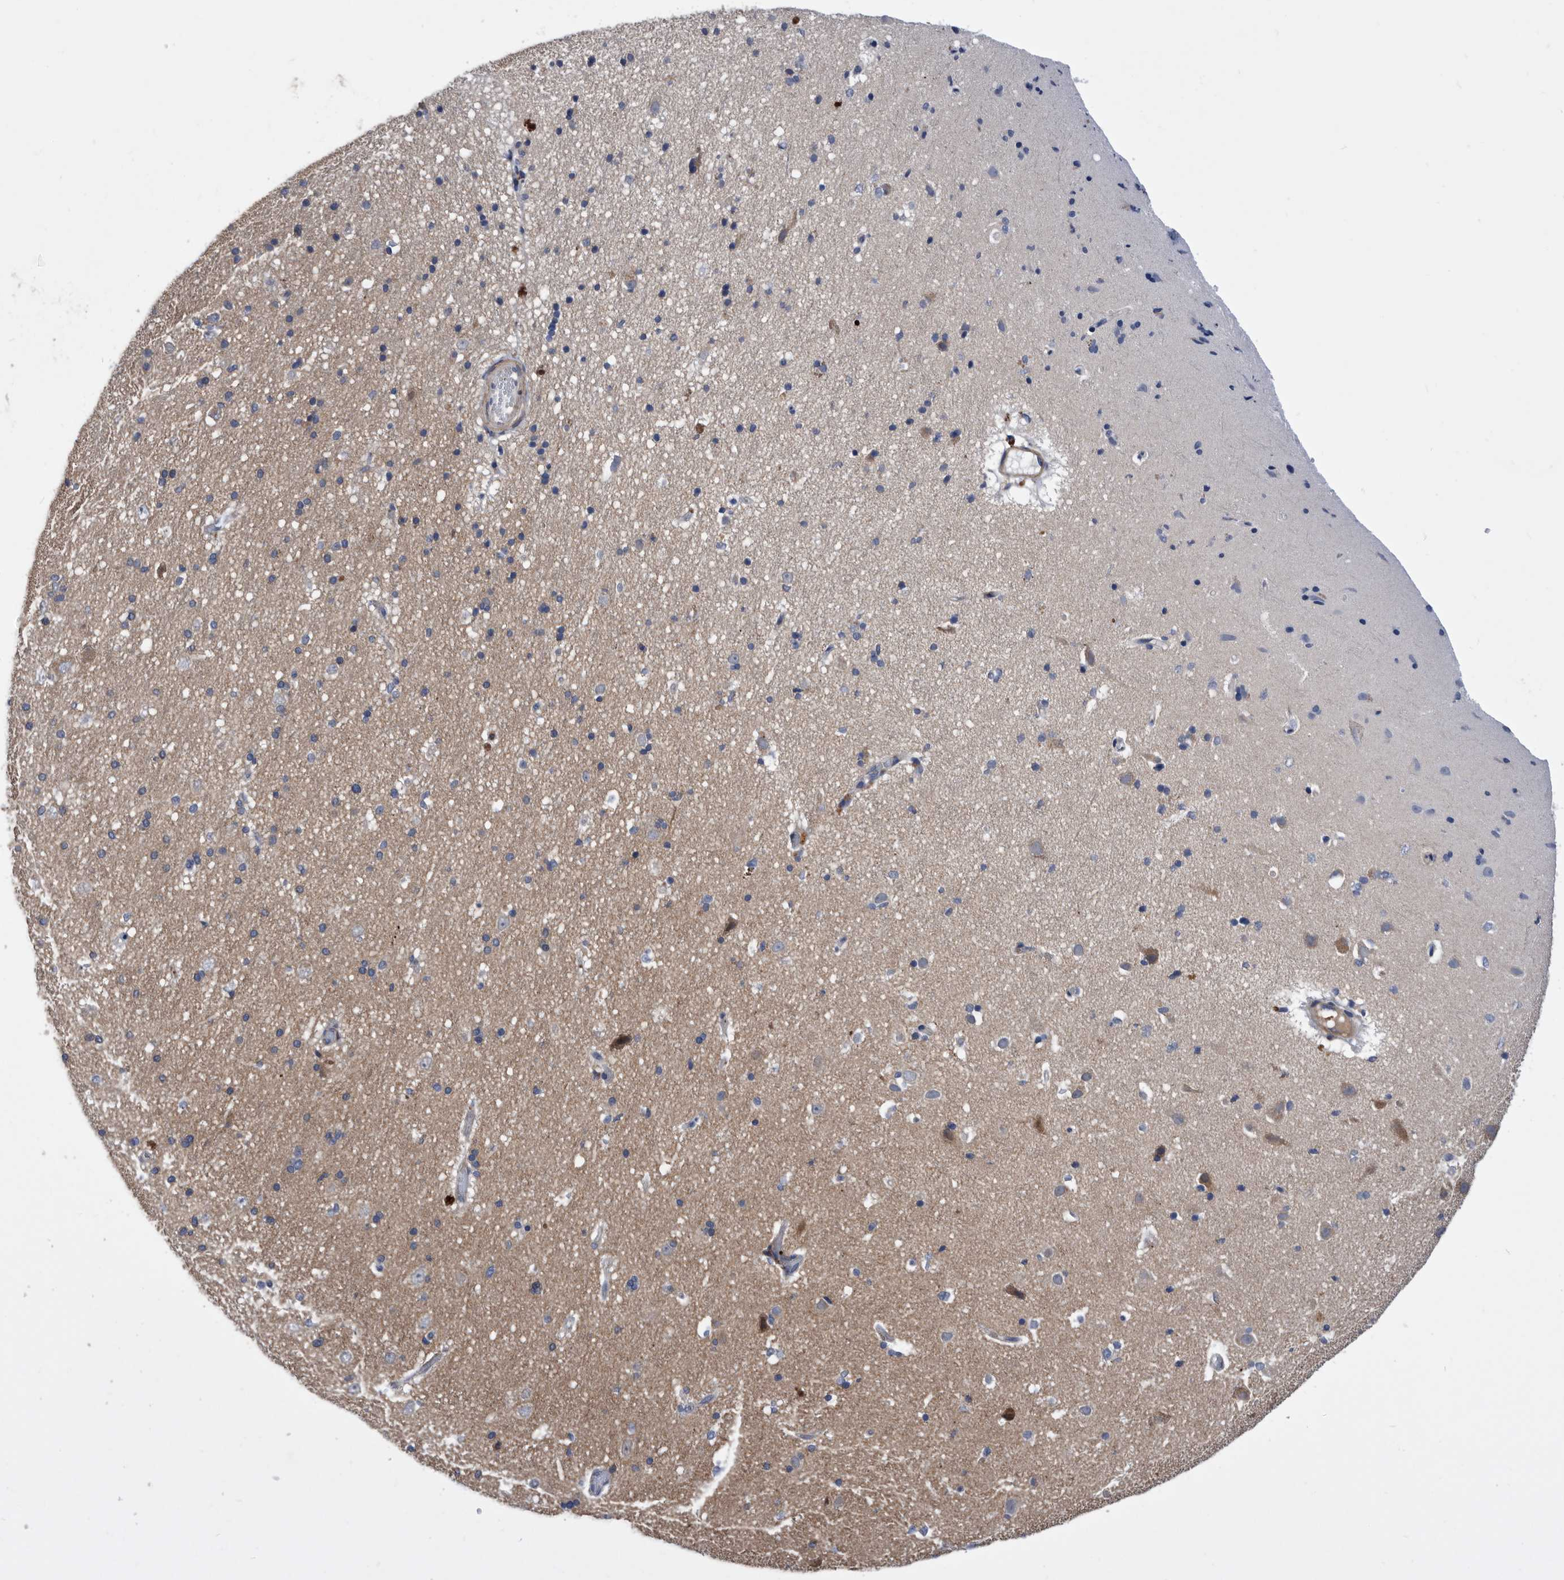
{"staining": {"intensity": "negative", "quantity": "none", "location": "none"}, "tissue": "cerebral cortex", "cell_type": "Endothelial cells", "image_type": "normal", "snomed": [{"axis": "morphology", "description": "Normal tissue, NOS"}, {"axis": "topography", "description": "Cerebral cortex"}], "caption": "DAB immunohistochemical staining of benign human cerebral cortex displays no significant positivity in endothelial cells. (DAB immunohistochemistry visualized using brightfield microscopy, high magnification).", "gene": "BAIAP3", "patient": {"sex": "male", "age": 34}}